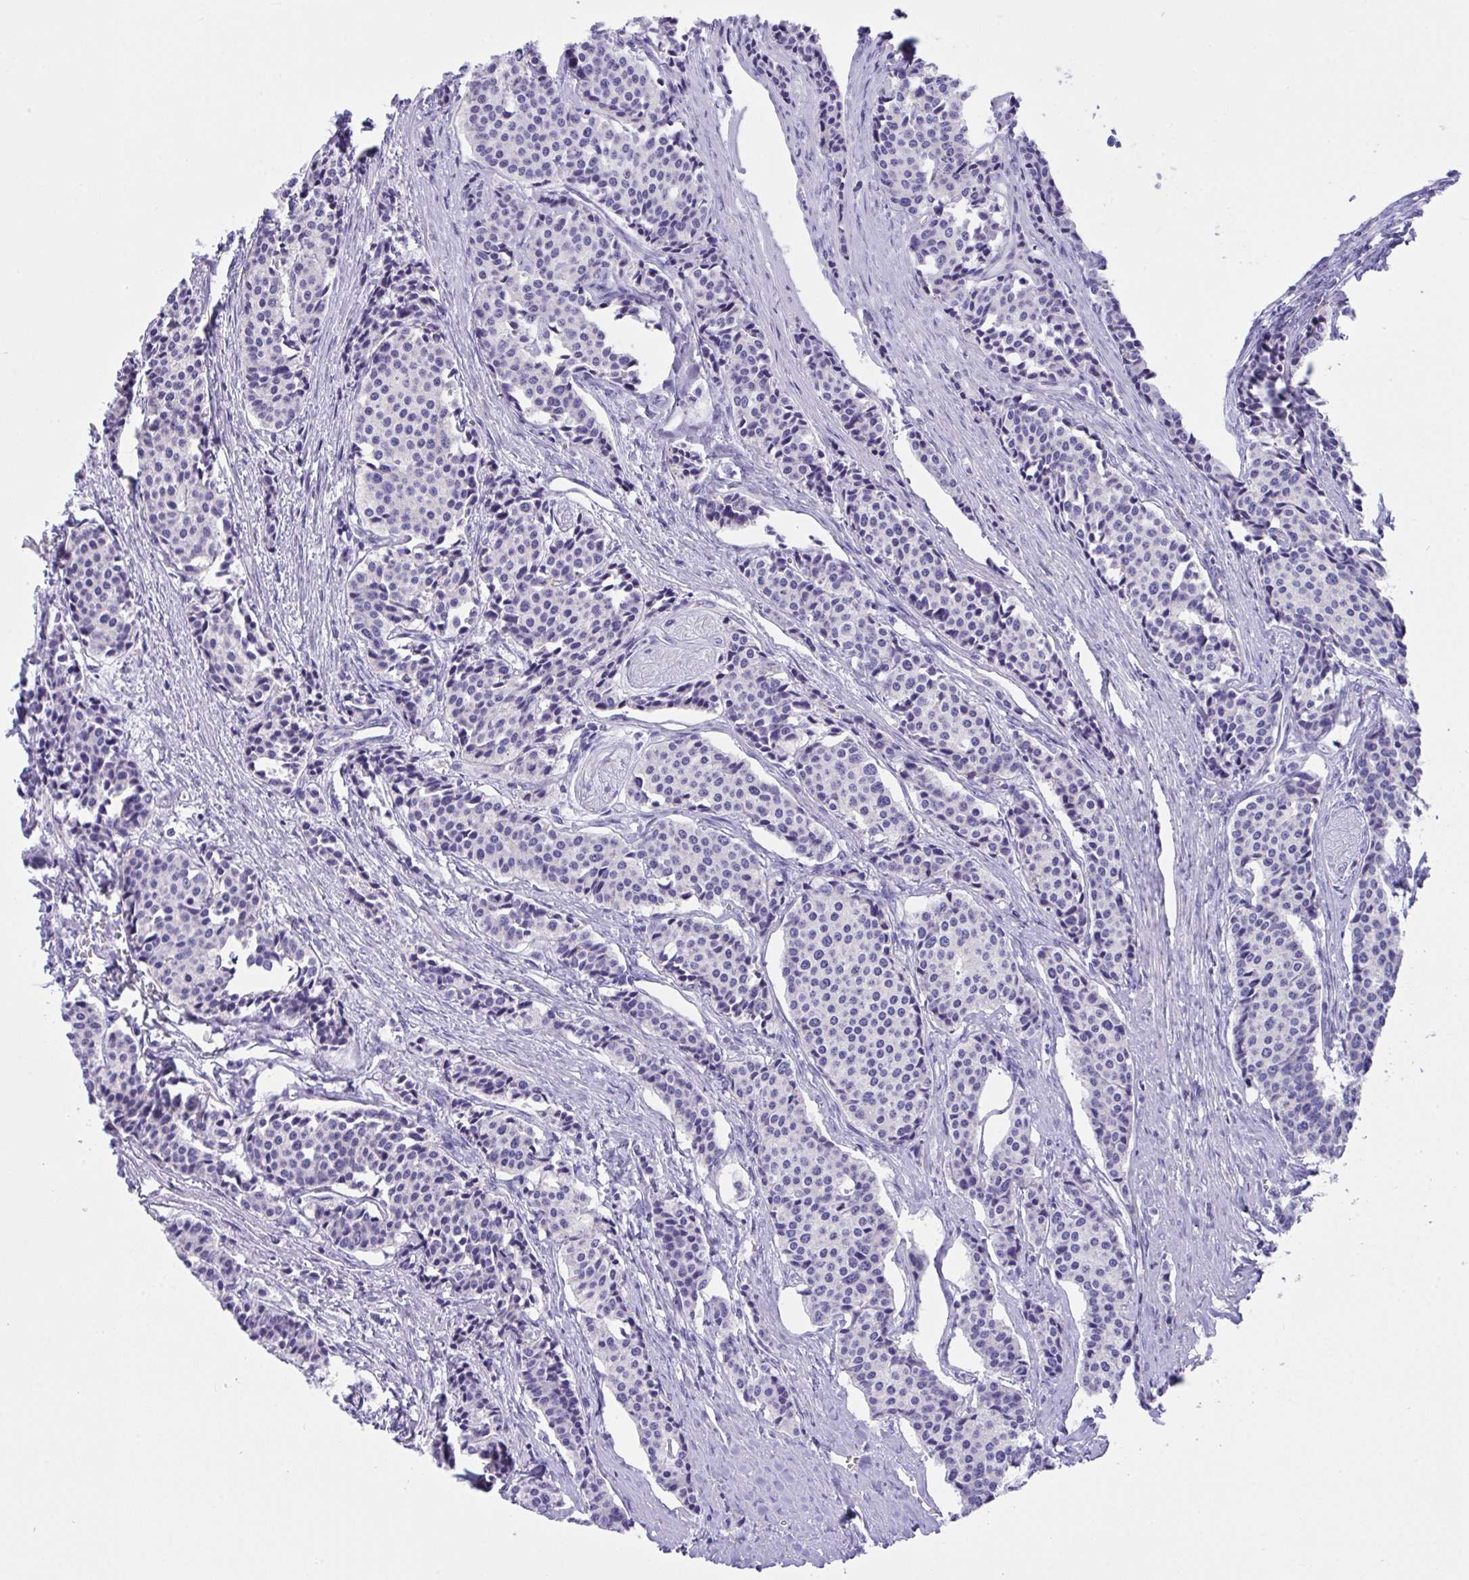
{"staining": {"intensity": "negative", "quantity": "none", "location": "none"}, "tissue": "carcinoid", "cell_type": "Tumor cells", "image_type": "cancer", "snomed": [{"axis": "morphology", "description": "Carcinoid, malignant, NOS"}, {"axis": "topography", "description": "Small intestine"}], "caption": "Tumor cells are negative for brown protein staining in carcinoid (malignant).", "gene": "TMEM106B", "patient": {"sex": "male", "age": 73}}